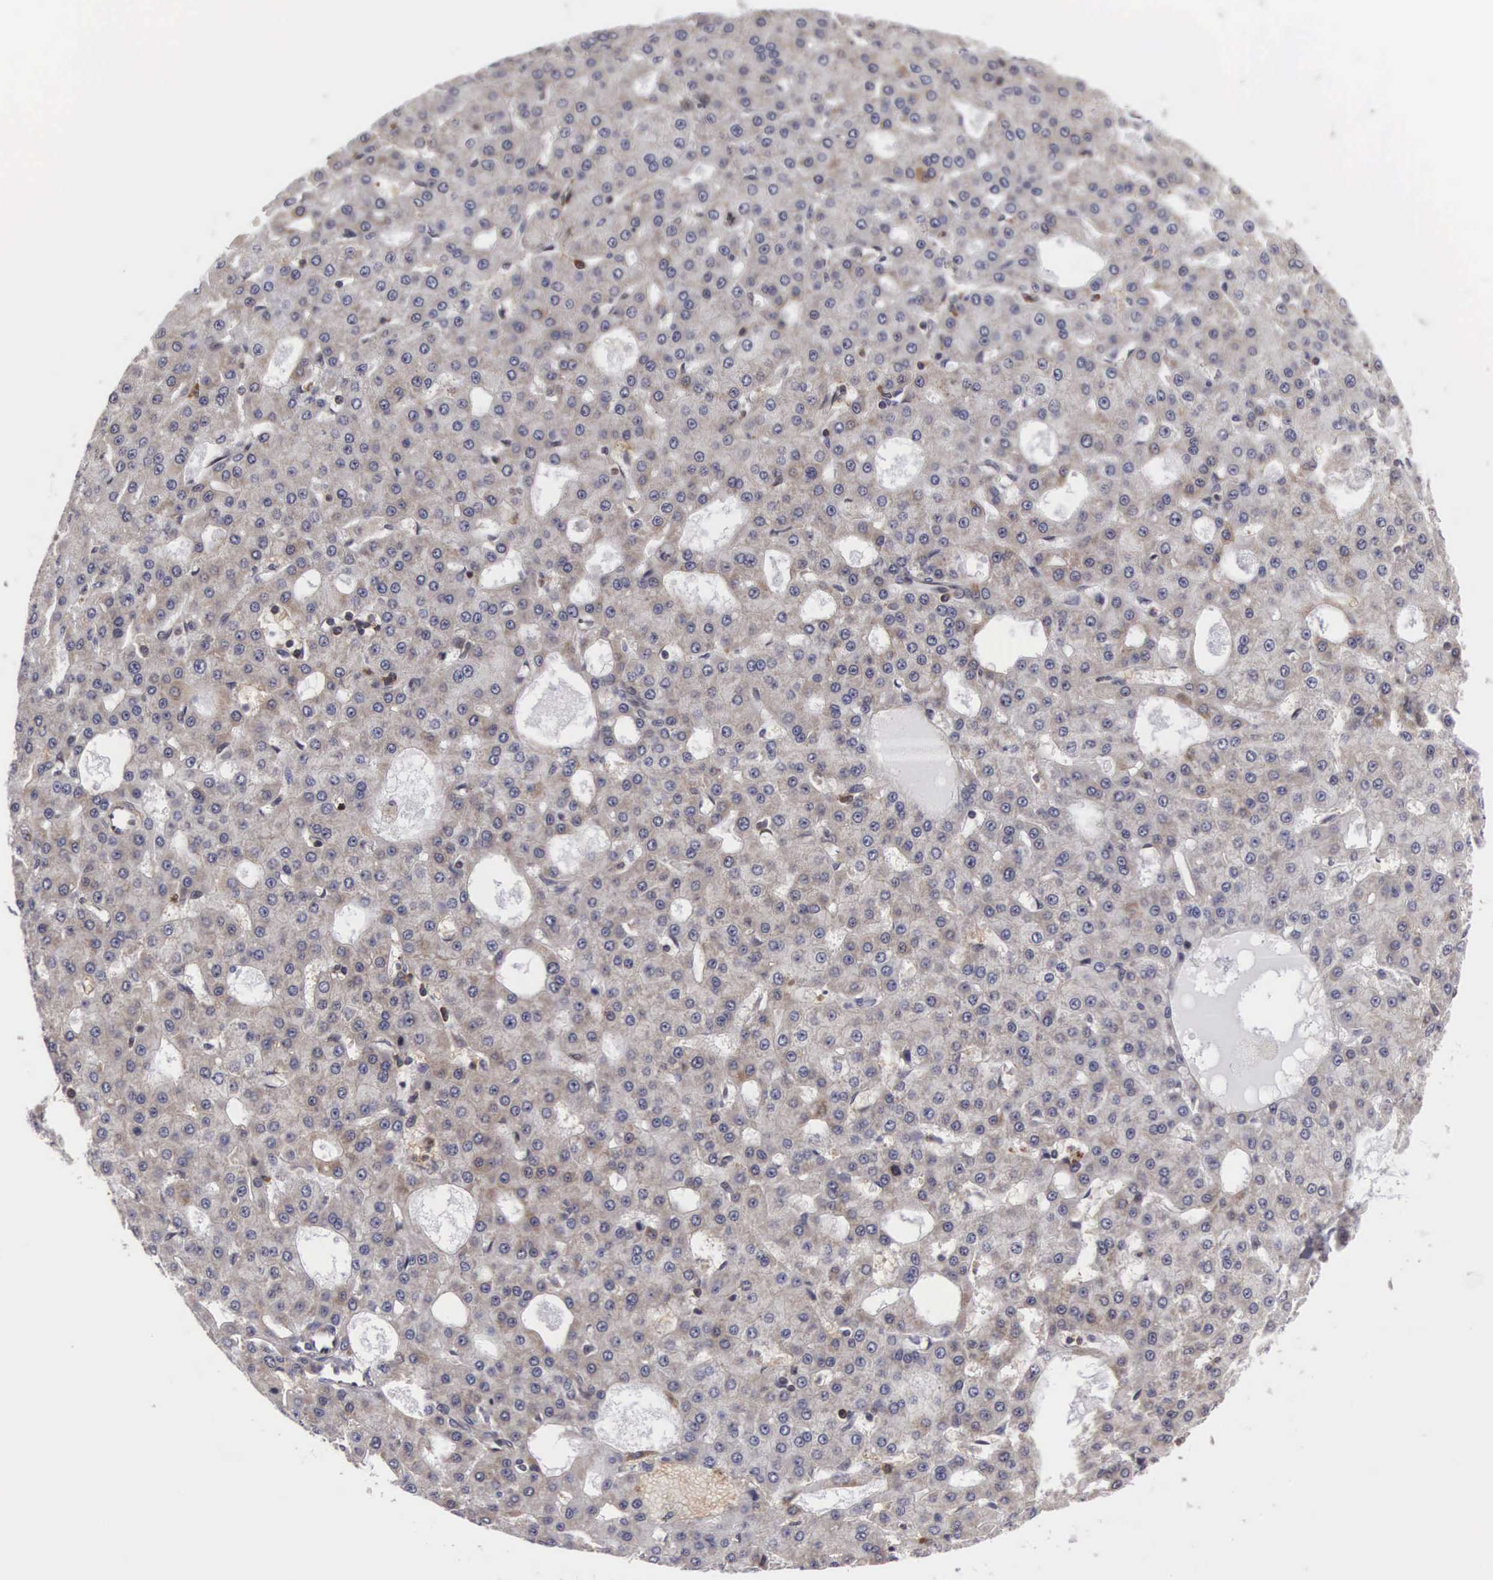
{"staining": {"intensity": "weak", "quantity": ">75%", "location": "cytoplasmic/membranous"}, "tissue": "liver cancer", "cell_type": "Tumor cells", "image_type": "cancer", "snomed": [{"axis": "morphology", "description": "Carcinoma, Hepatocellular, NOS"}, {"axis": "topography", "description": "Liver"}], "caption": "Protein expression by IHC demonstrates weak cytoplasmic/membranous positivity in about >75% of tumor cells in liver cancer (hepatocellular carcinoma).", "gene": "ADSL", "patient": {"sex": "male", "age": 47}}